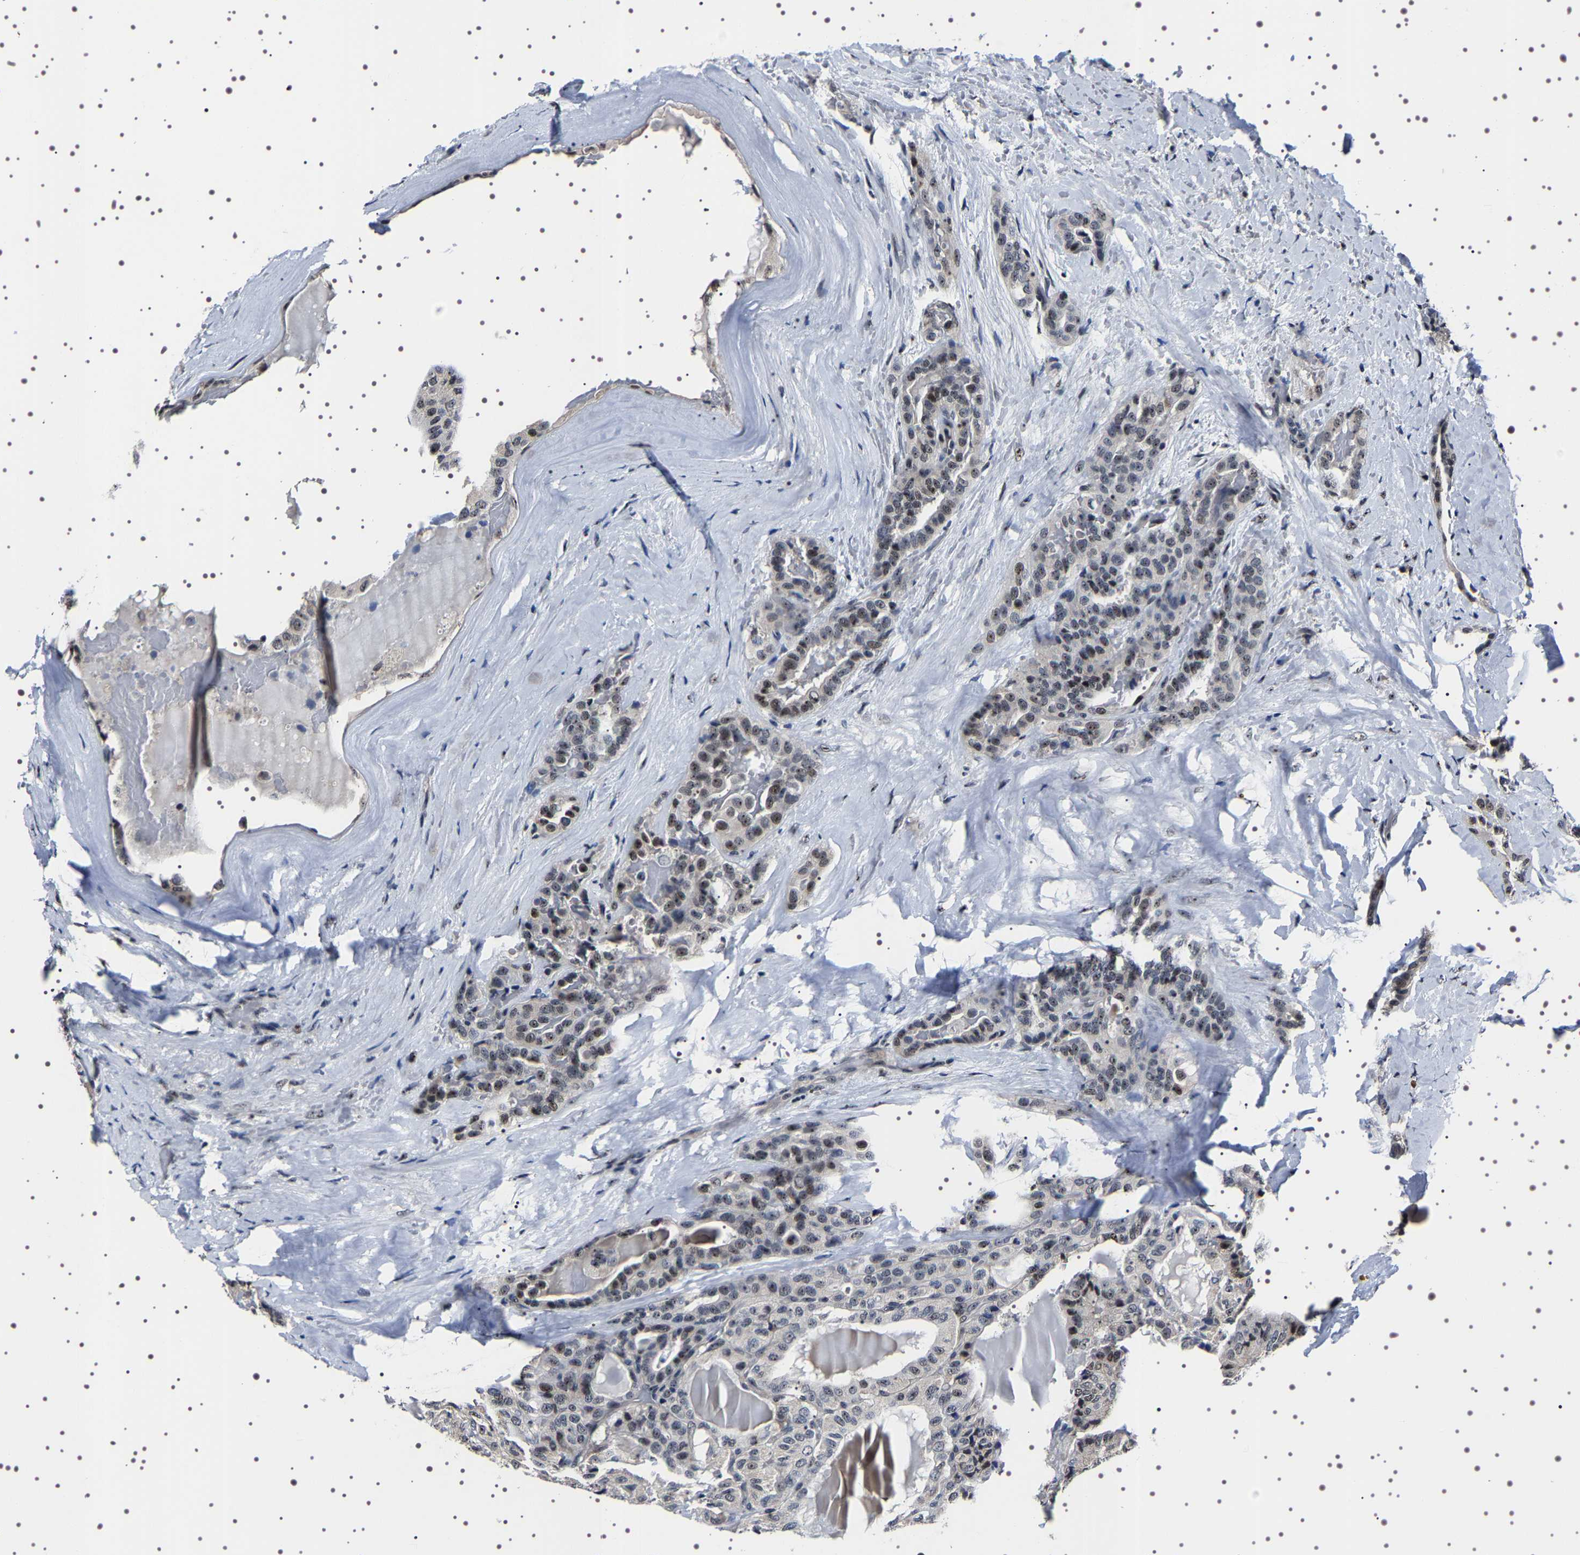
{"staining": {"intensity": "moderate", "quantity": "25%-75%", "location": "nuclear"}, "tissue": "thyroid cancer", "cell_type": "Tumor cells", "image_type": "cancer", "snomed": [{"axis": "morphology", "description": "Papillary adenocarcinoma, NOS"}, {"axis": "topography", "description": "Thyroid gland"}], "caption": "Human thyroid papillary adenocarcinoma stained with a brown dye reveals moderate nuclear positive positivity in approximately 25%-75% of tumor cells.", "gene": "GNL3", "patient": {"sex": "male", "age": 77}}